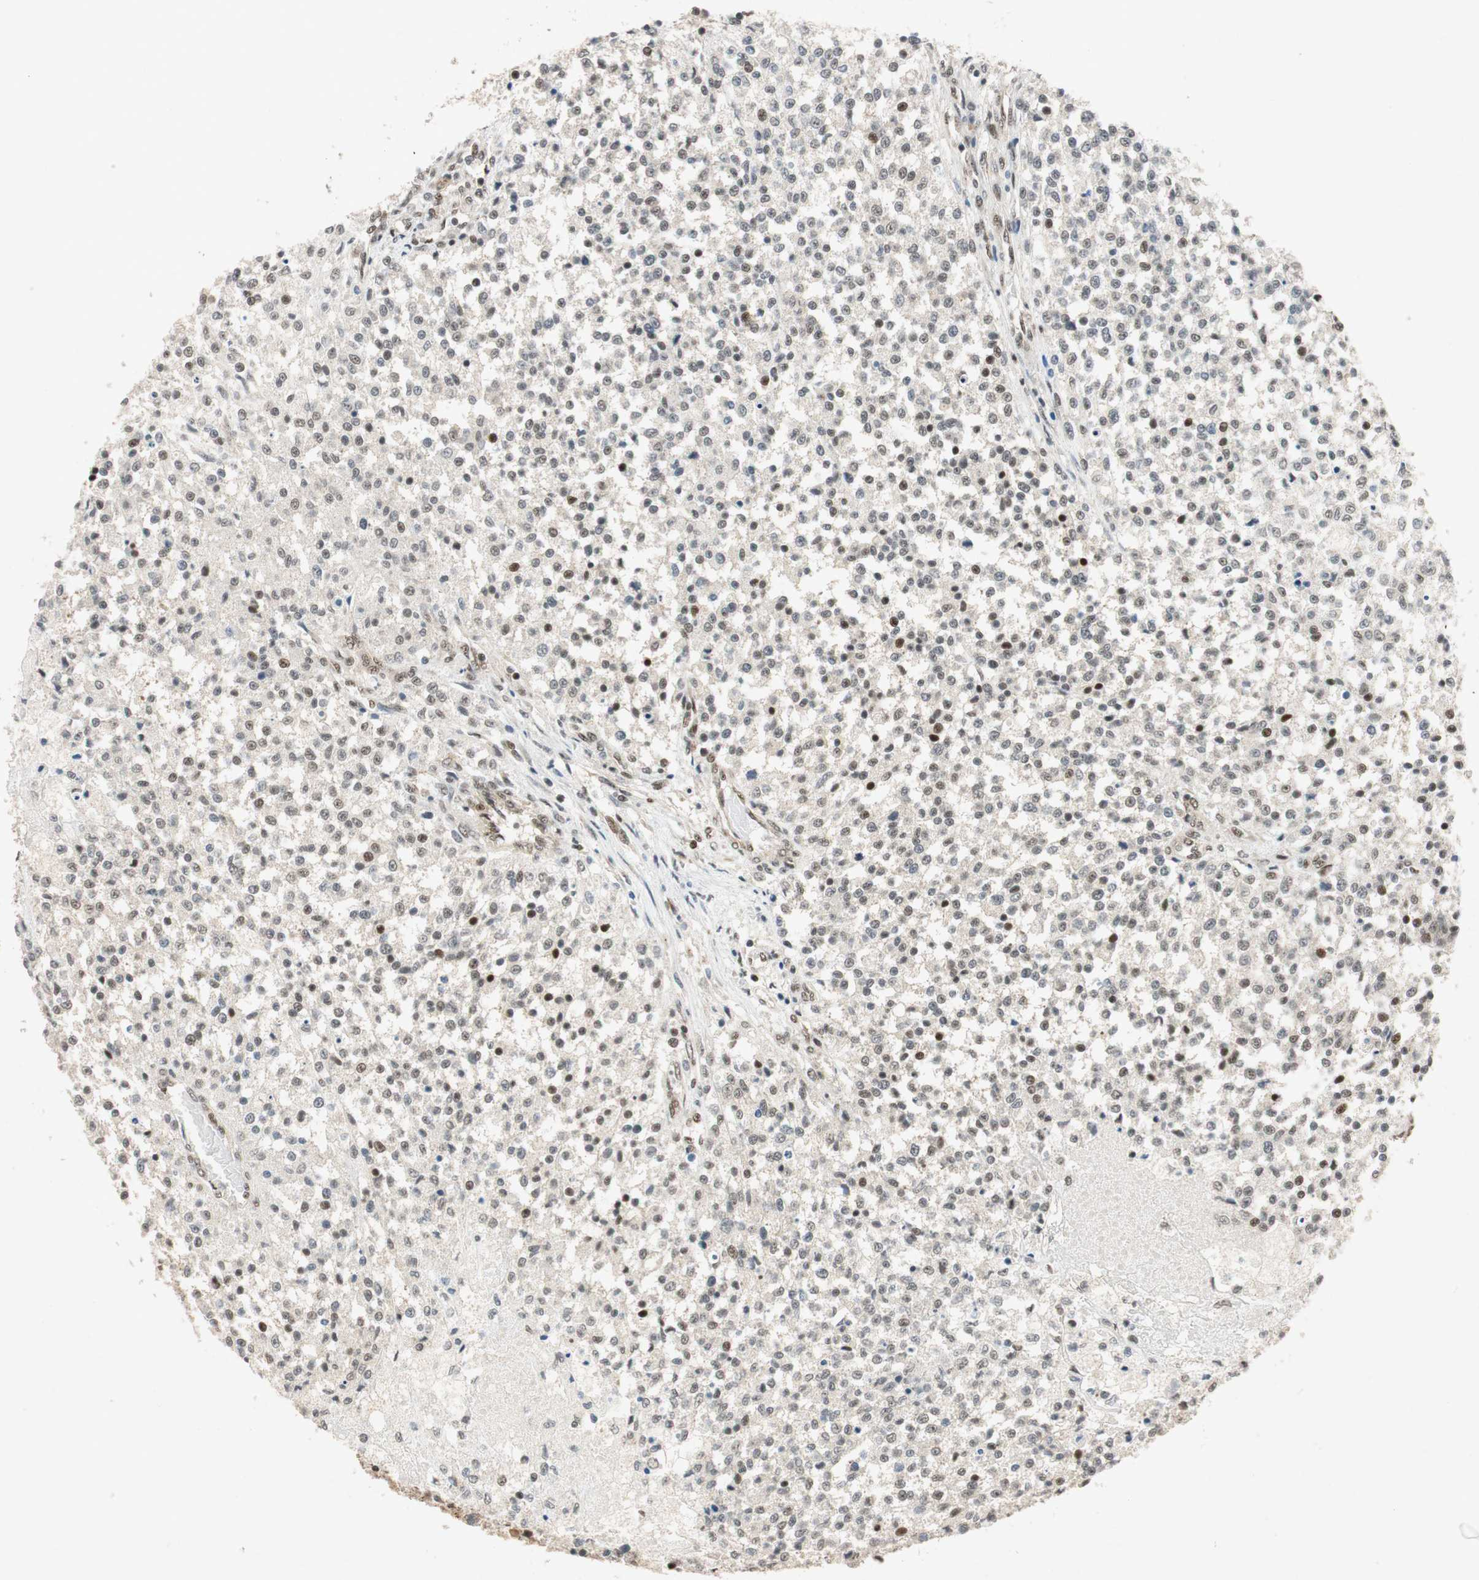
{"staining": {"intensity": "moderate", "quantity": "<25%", "location": "nuclear"}, "tissue": "testis cancer", "cell_type": "Tumor cells", "image_type": "cancer", "snomed": [{"axis": "morphology", "description": "Seminoma, NOS"}, {"axis": "topography", "description": "Testis"}], "caption": "Testis cancer (seminoma) was stained to show a protein in brown. There is low levels of moderate nuclear staining in approximately <25% of tumor cells.", "gene": "NCBP3", "patient": {"sex": "male", "age": 59}}